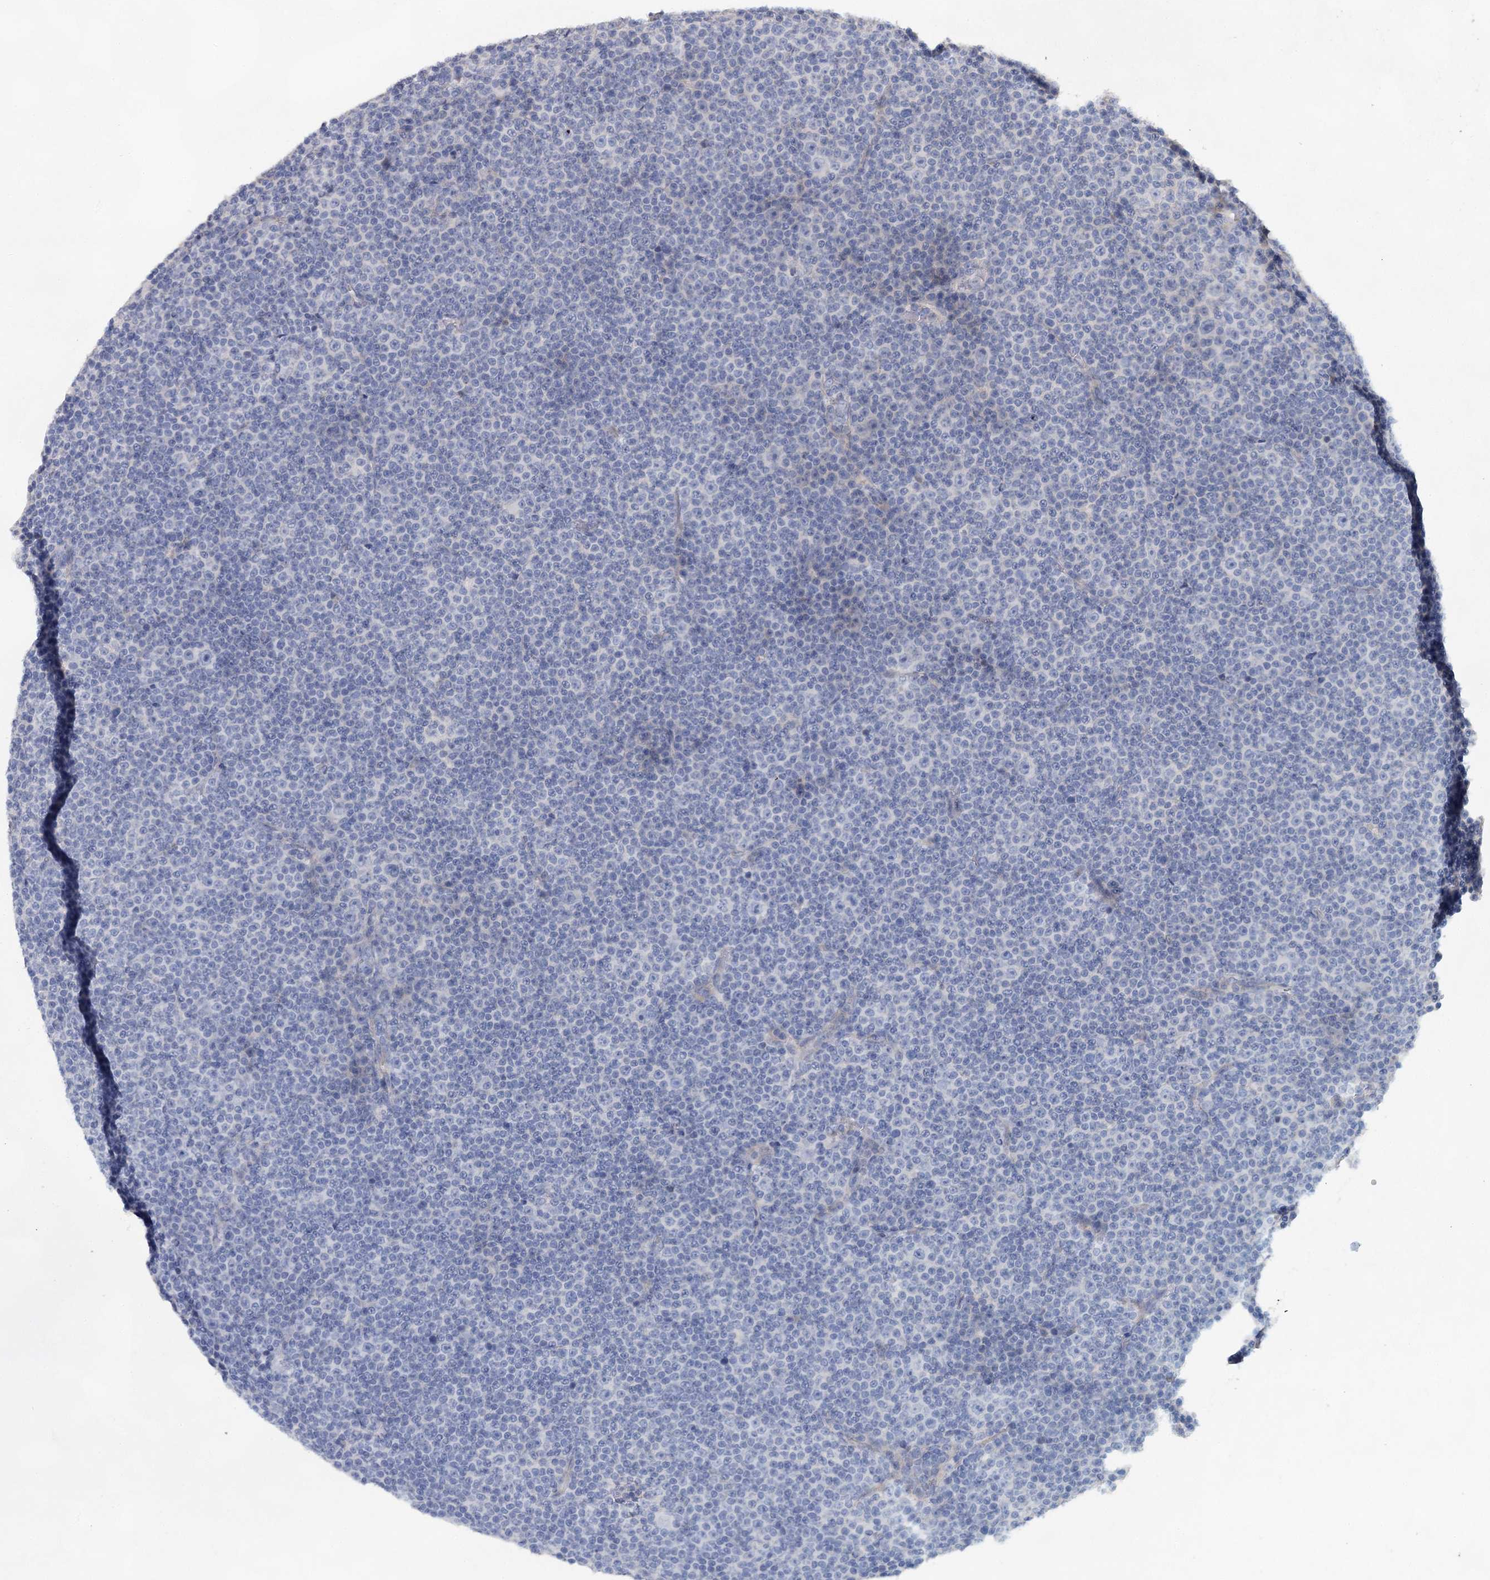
{"staining": {"intensity": "negative", "quantity": "none", "location": "none"}, "tissue": "lymphoma", "cell_type": "Tumor cells", "image_type": "cancer", "snomed": [{"axis": "morphology", "description": "Malignant lymphoma, non-Hodgkin's type, Low grade"}, {"axis": "topography", "description": "Lymph node"}], "caption": "A high-resolution micrograph shows immunohistochemistry (IHC) staining of malignant lymphoma, non-Hodgkin's type (low-grade), which reveals no significant staining in tumor cells.", "gene": "MYL6B", "patient": {"sex": "female", "age": 67}}